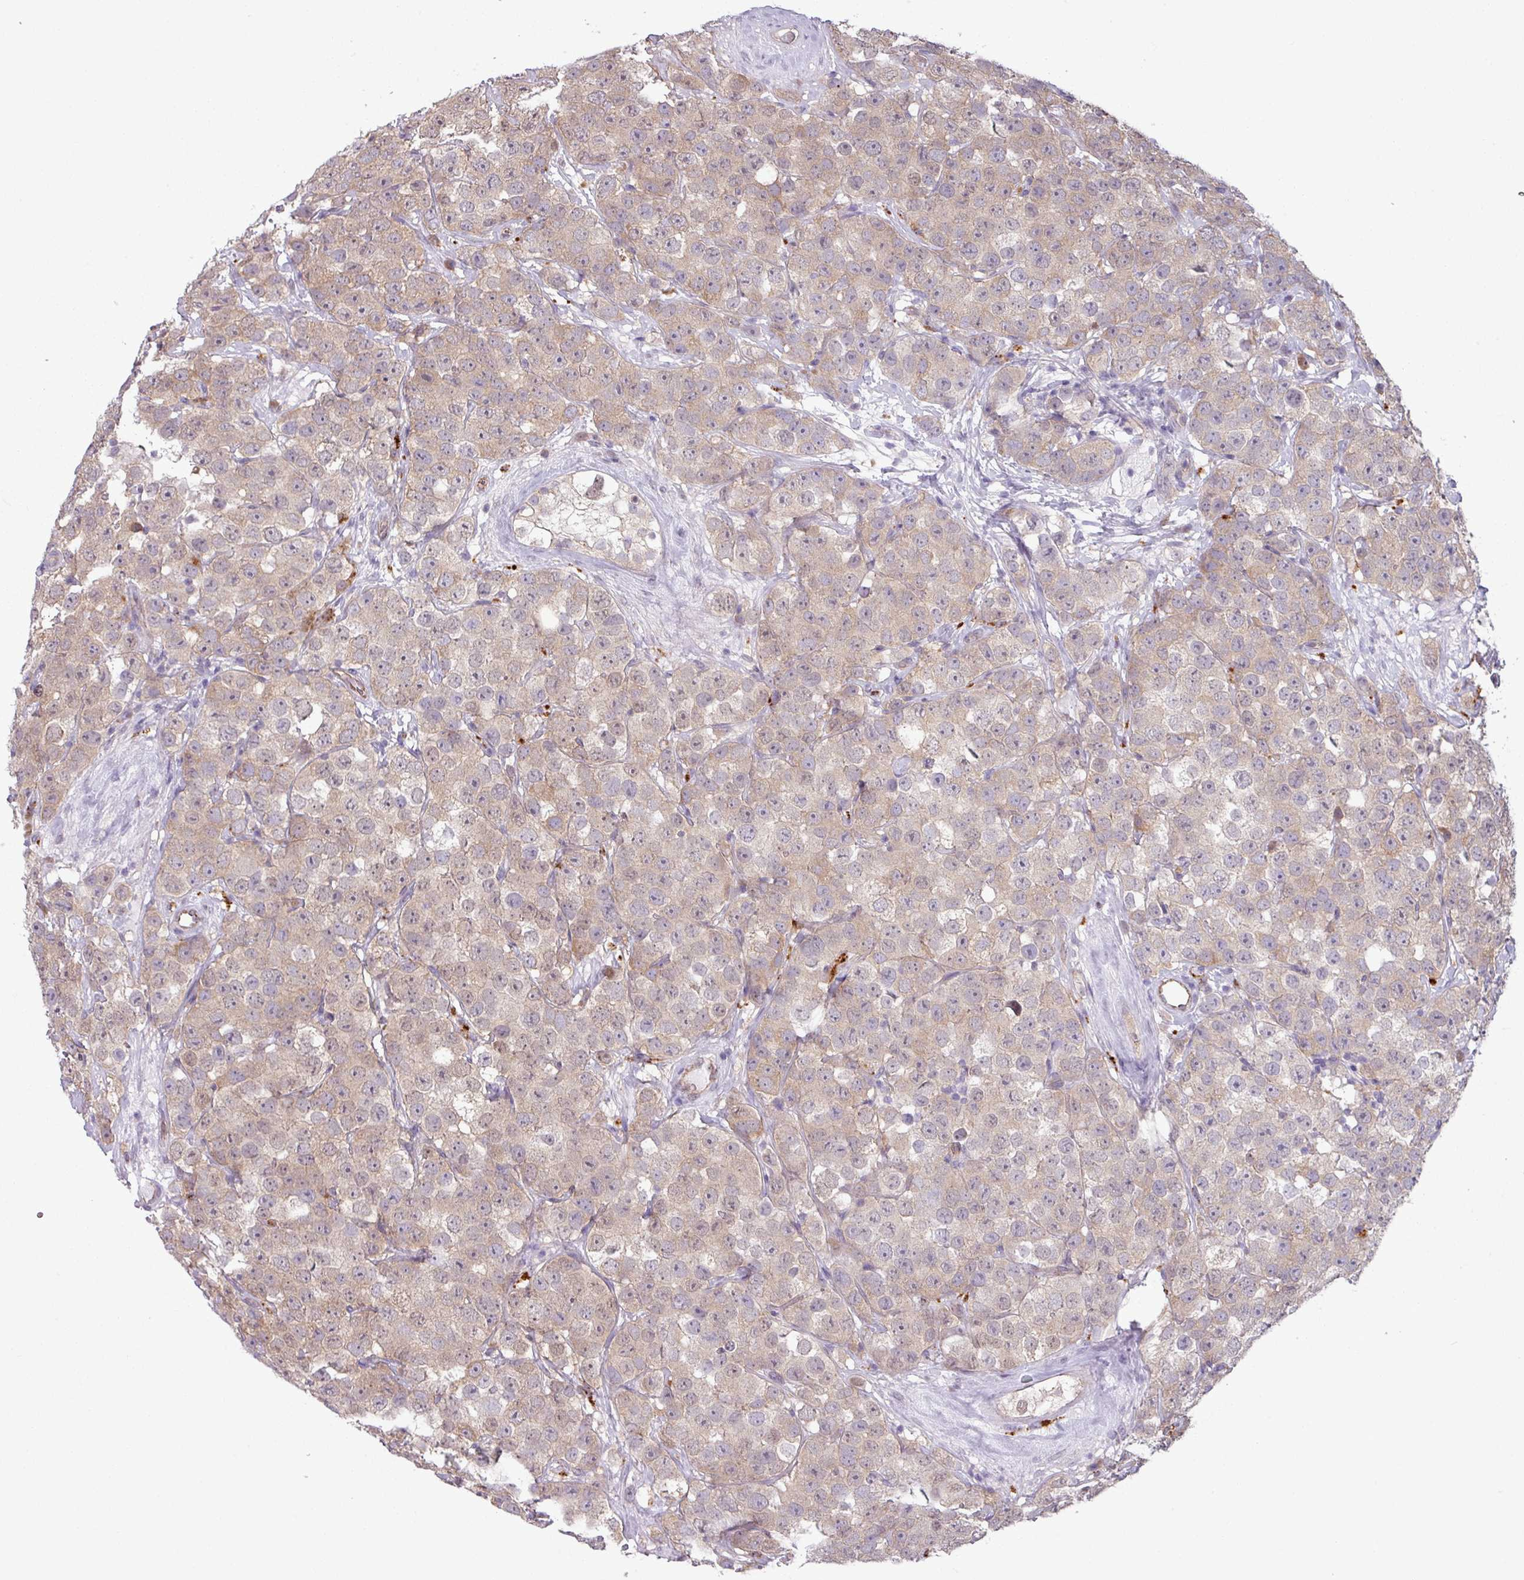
{"staining": {"intensity": "weak", "quantity": ">75%", "location": "cytoplasmic/membranous"}, "tissue": "testis cancer", "cell_type": "Tumor cells", "image_type": "cancer", "snomed": [{"axis": "morphology", "description": "Seminoma, NOS"}, {"axis": "topography", "description": "Testis"}], "caption": "A brown stain shows weak cytoplasmic/membranous expression of a protein in testis cancer tumor cells.", "gene": "CCDC144A", "patient": {"sex": "male", "age": 28}}